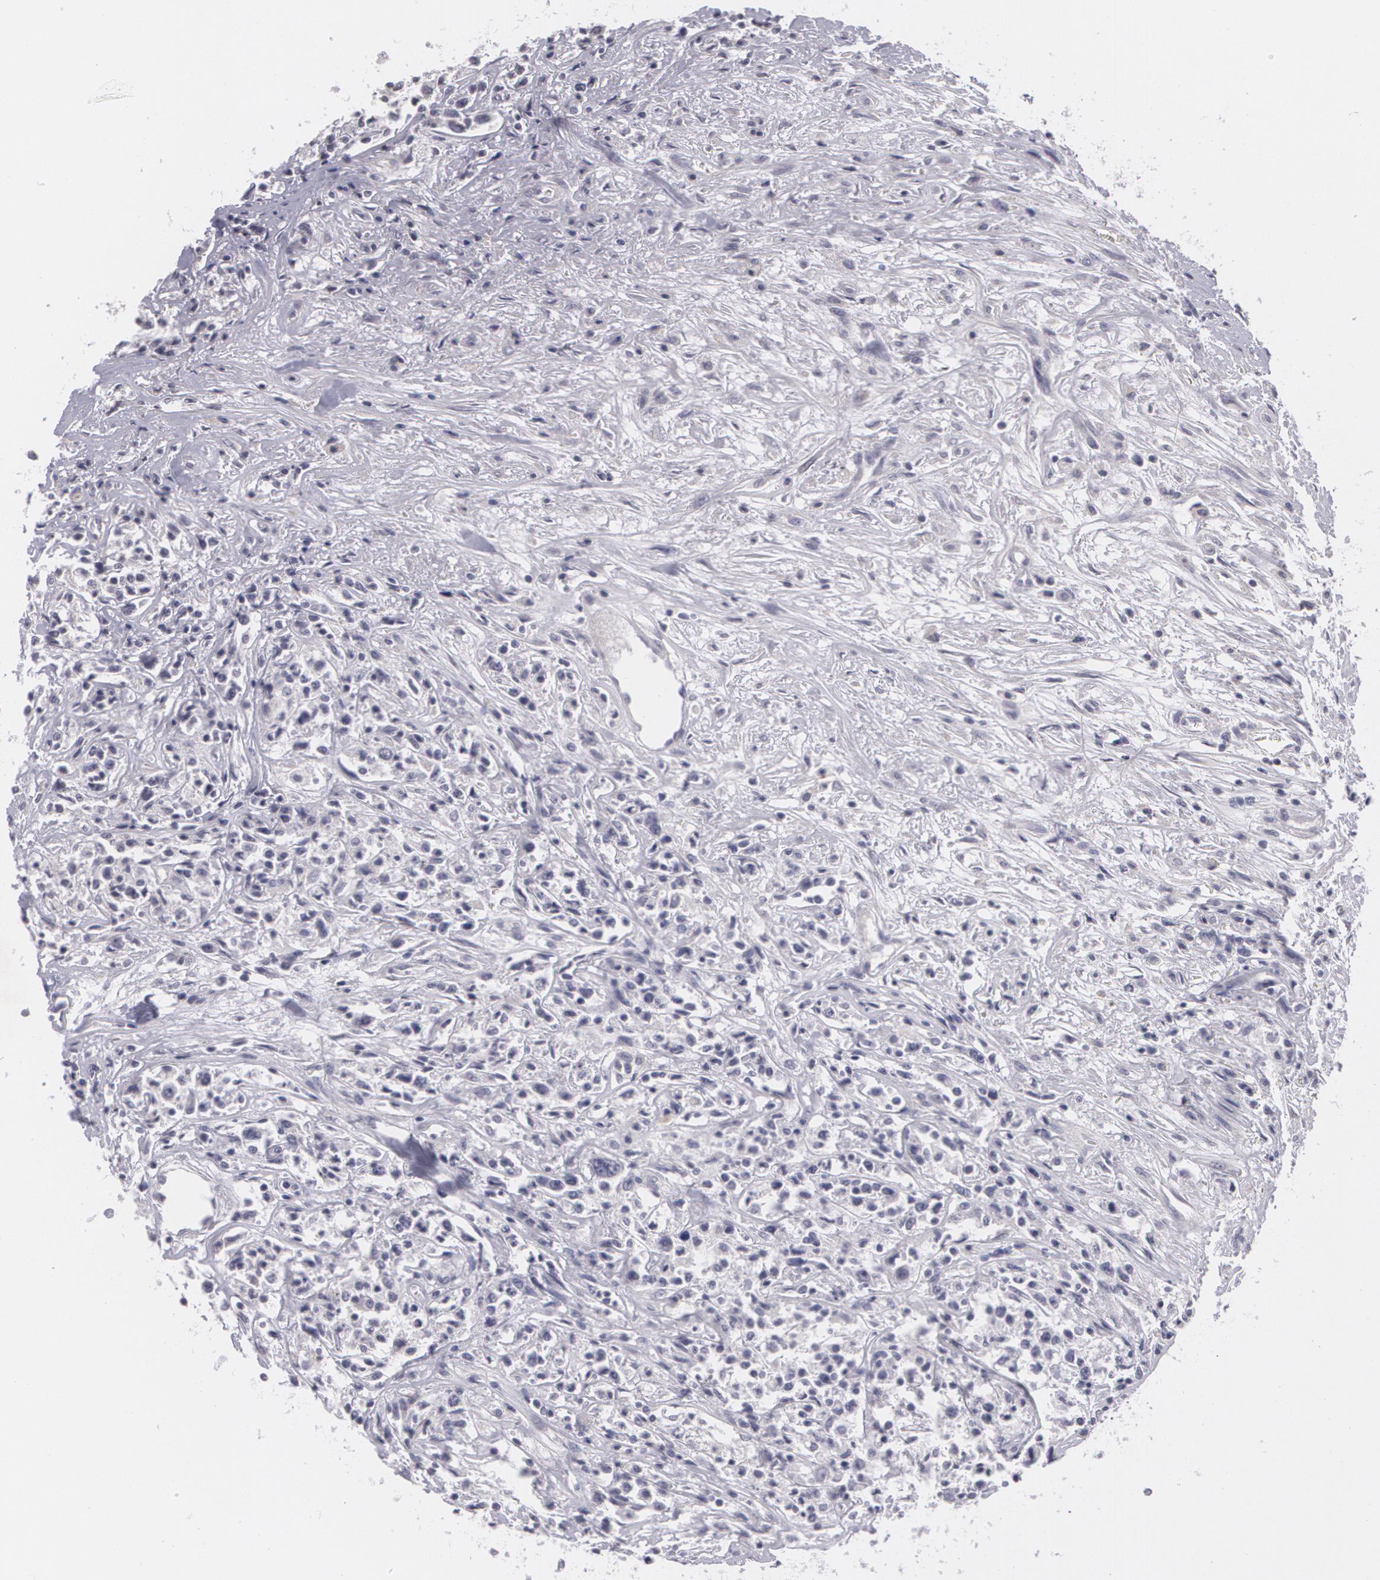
{"staining": {"intensity": "negative", "quantity": "none", "location": "none"}, "tissue": "lymphoma", "cell_type": "Tumor cells", "image_type": "cancer", "snomed": [{"axis": "morphology", "description": "Malignant lymphoma, non-Hodgkin's type, Low grade"}, {"axis": "topography", "description": "Small intestine"}], "caption": "Protein analysis of lymphoma displays no significant staining in tumor cells.", "gene": "MUC1", "patient": {"sex": "female", "age": 59}}